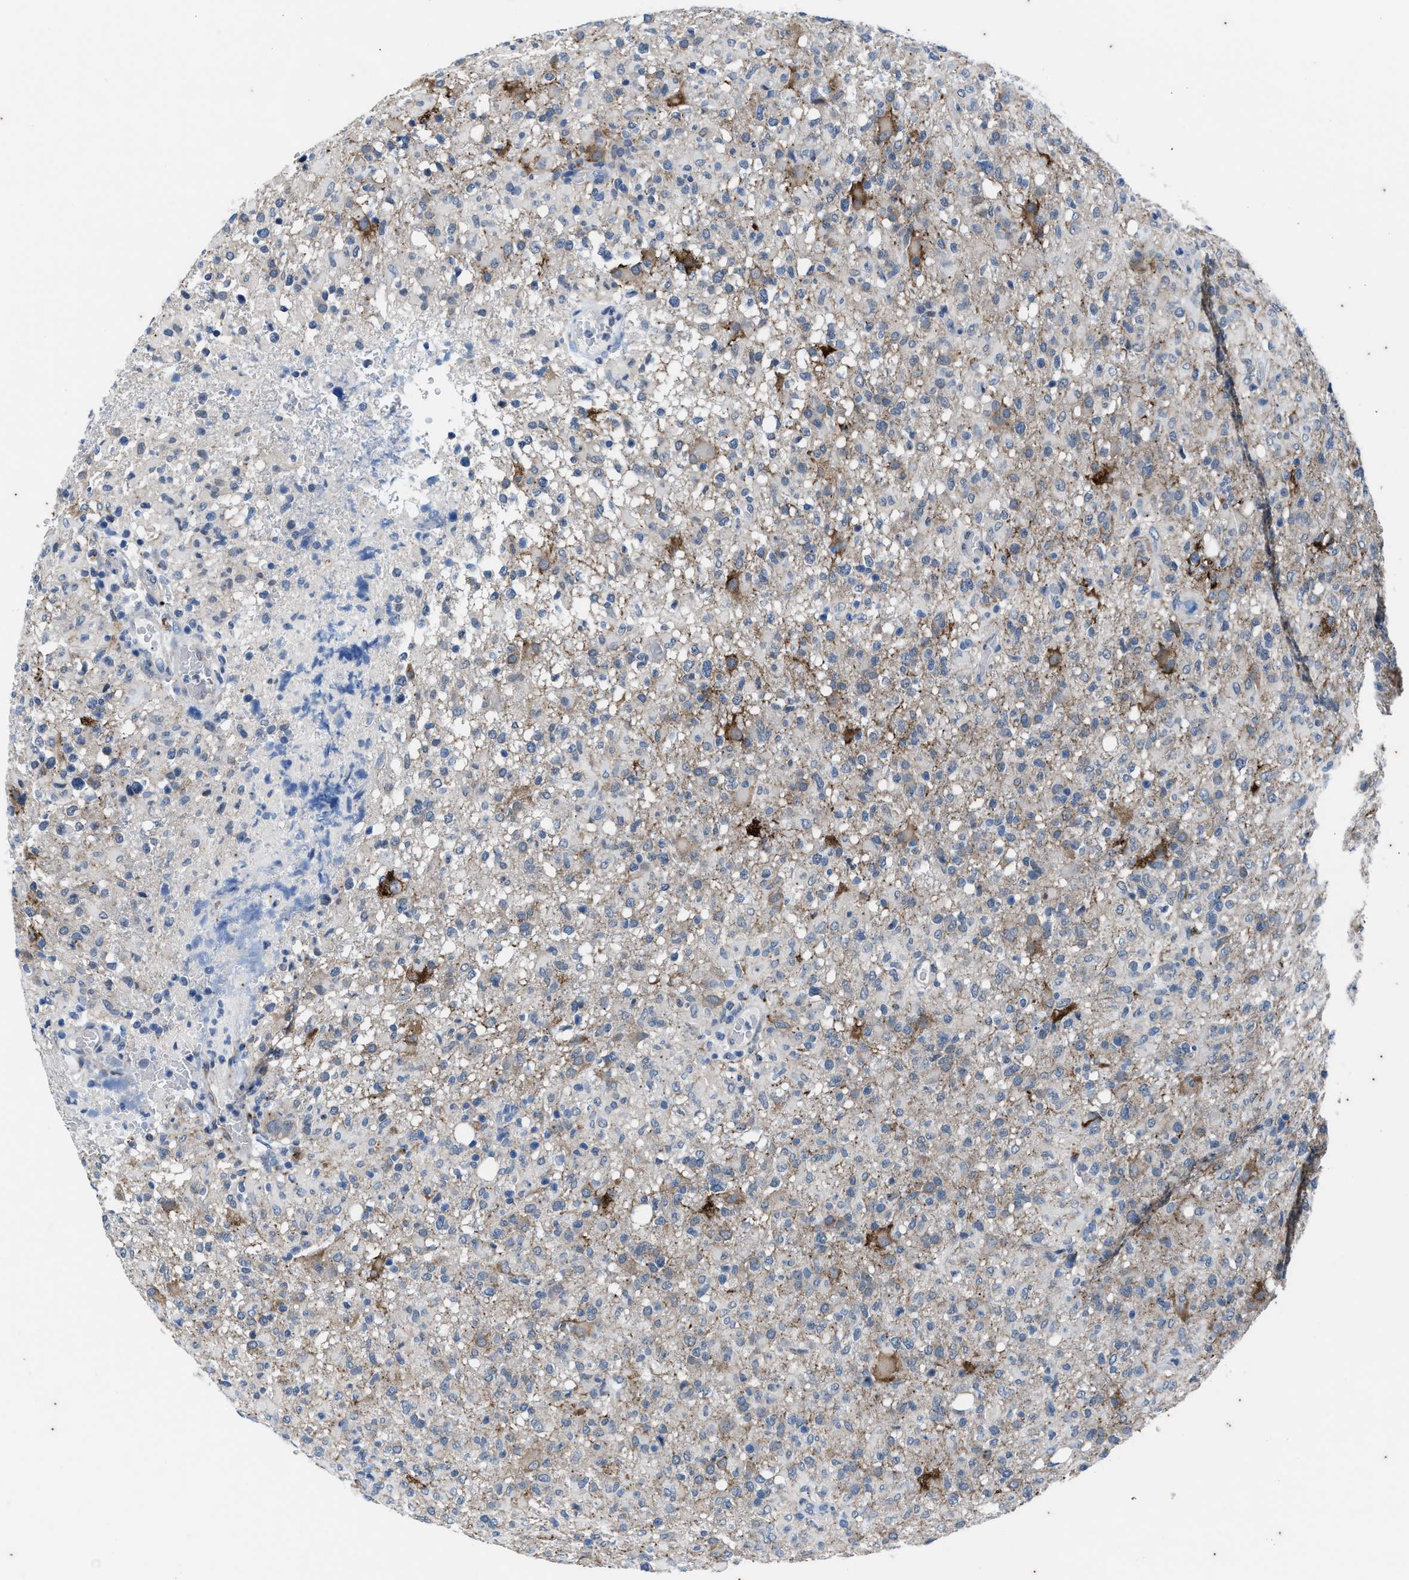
{"staining": {"intensity": "negative", "quantity": "none", "location": "none"}, "tissue": "glioma", "cell_type": "Tumor cells", "image_type": "cancer", "snomed": [{"axis": "morphology", "description": "Glioma, malignant, High grade"}, {"axis": "topography", "description": "Brain"}], "caption": "This is a micrograph of IHC staining of glioma, which shows no positivity in tumor cells.", "gene": "KIF24", "patient": {"sex": "female", "age": 57}}